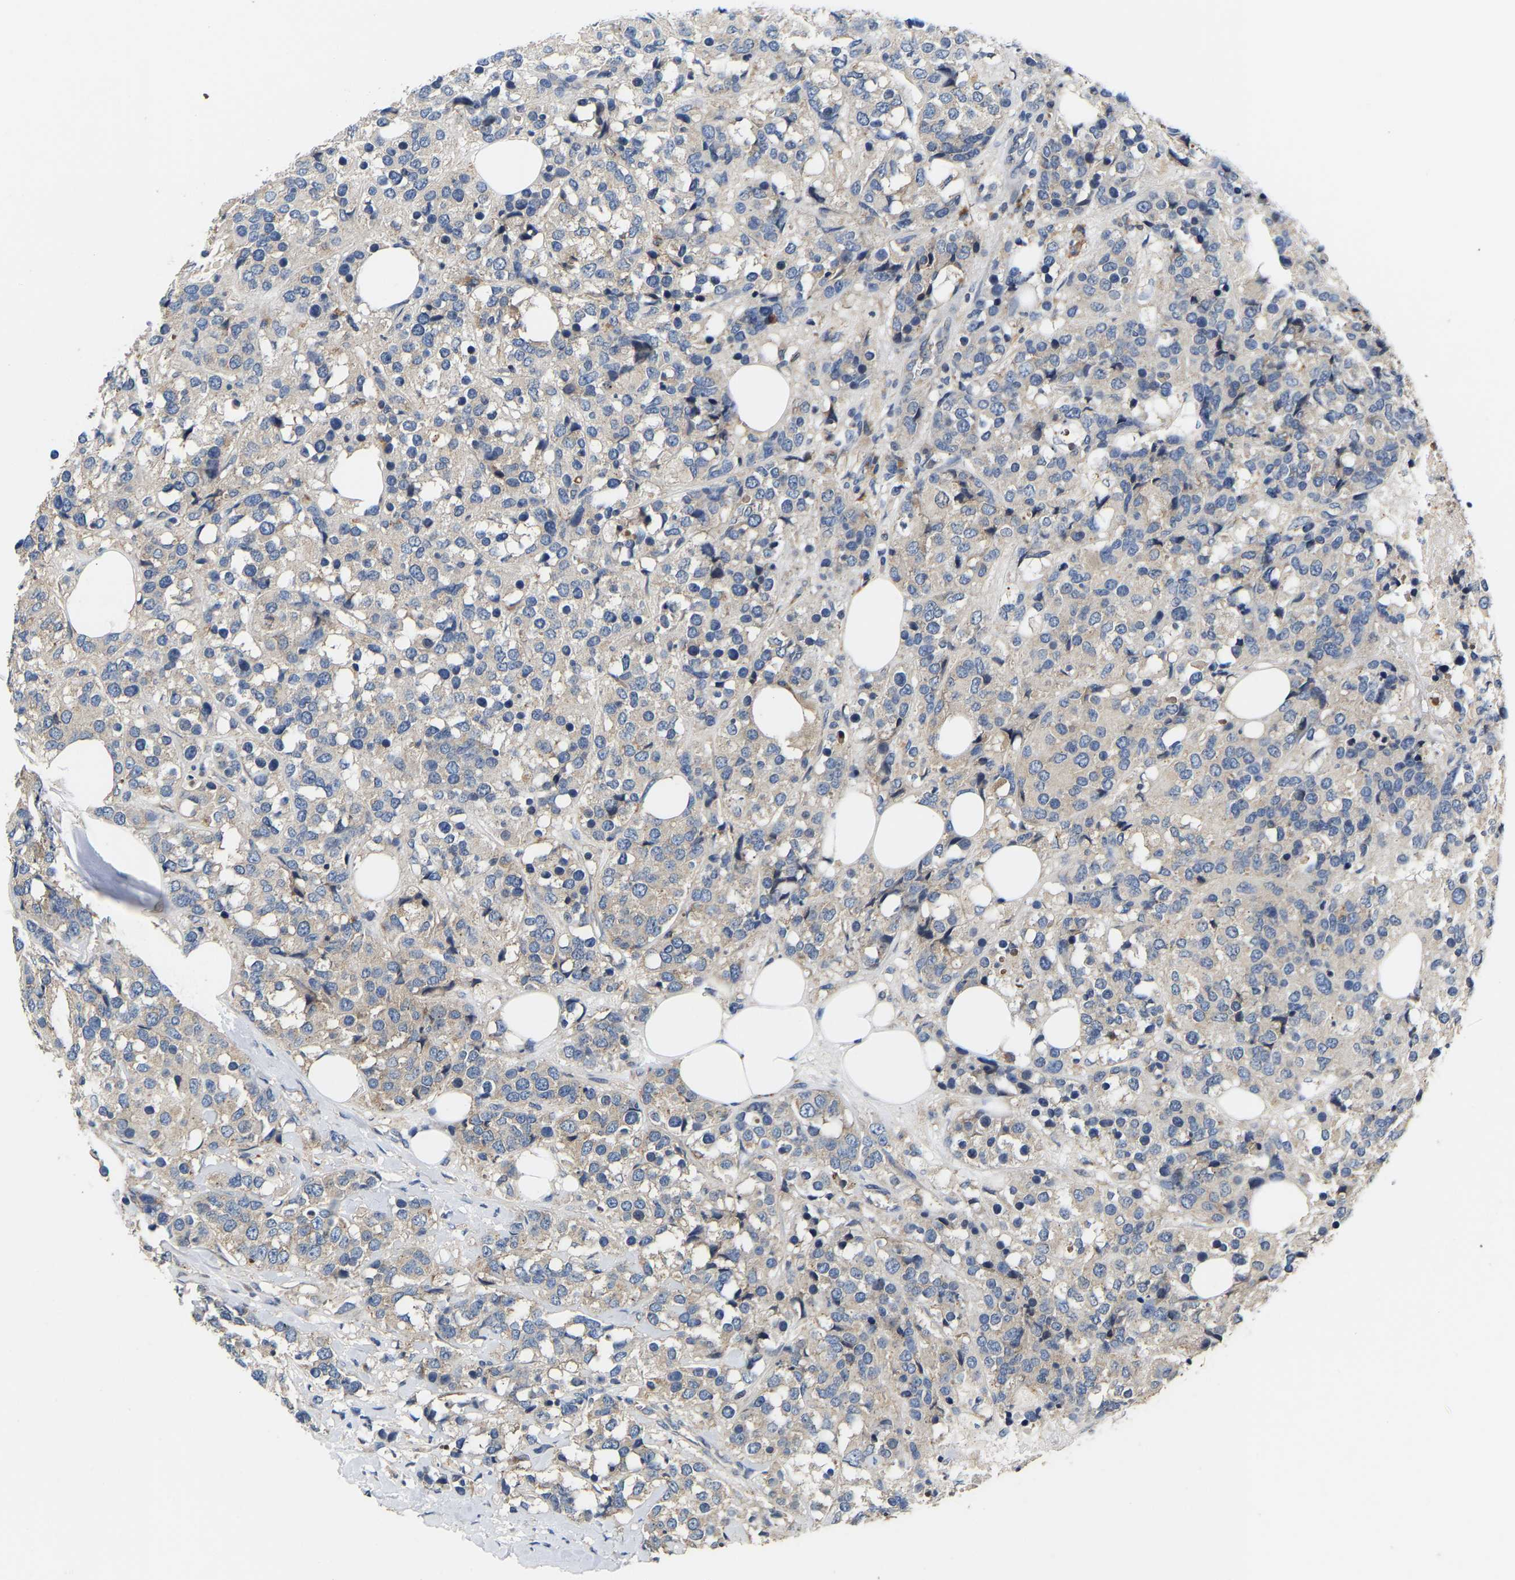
{"staining": {"intensity": "weak", "quantity": "25%-75%", "location": "cytoplasmic/membranous"}, "tissue": "breast cancer", "cell_type": "Tumor cells", "image_type": "cancer", "snomed": [{"axis": "morphology", "description": "Lobular carcinoma"}, {"axis": "topography", "description": "Breast"}], "caption": "Protein analysis of breast cancer (lobular carcinoma) tissue reveals weak cytoplasmic/membranous staining in about 25%-75% of tumor cells.", "gene": "AIMP2", "patient": {"sex": "female", "age": 59}}